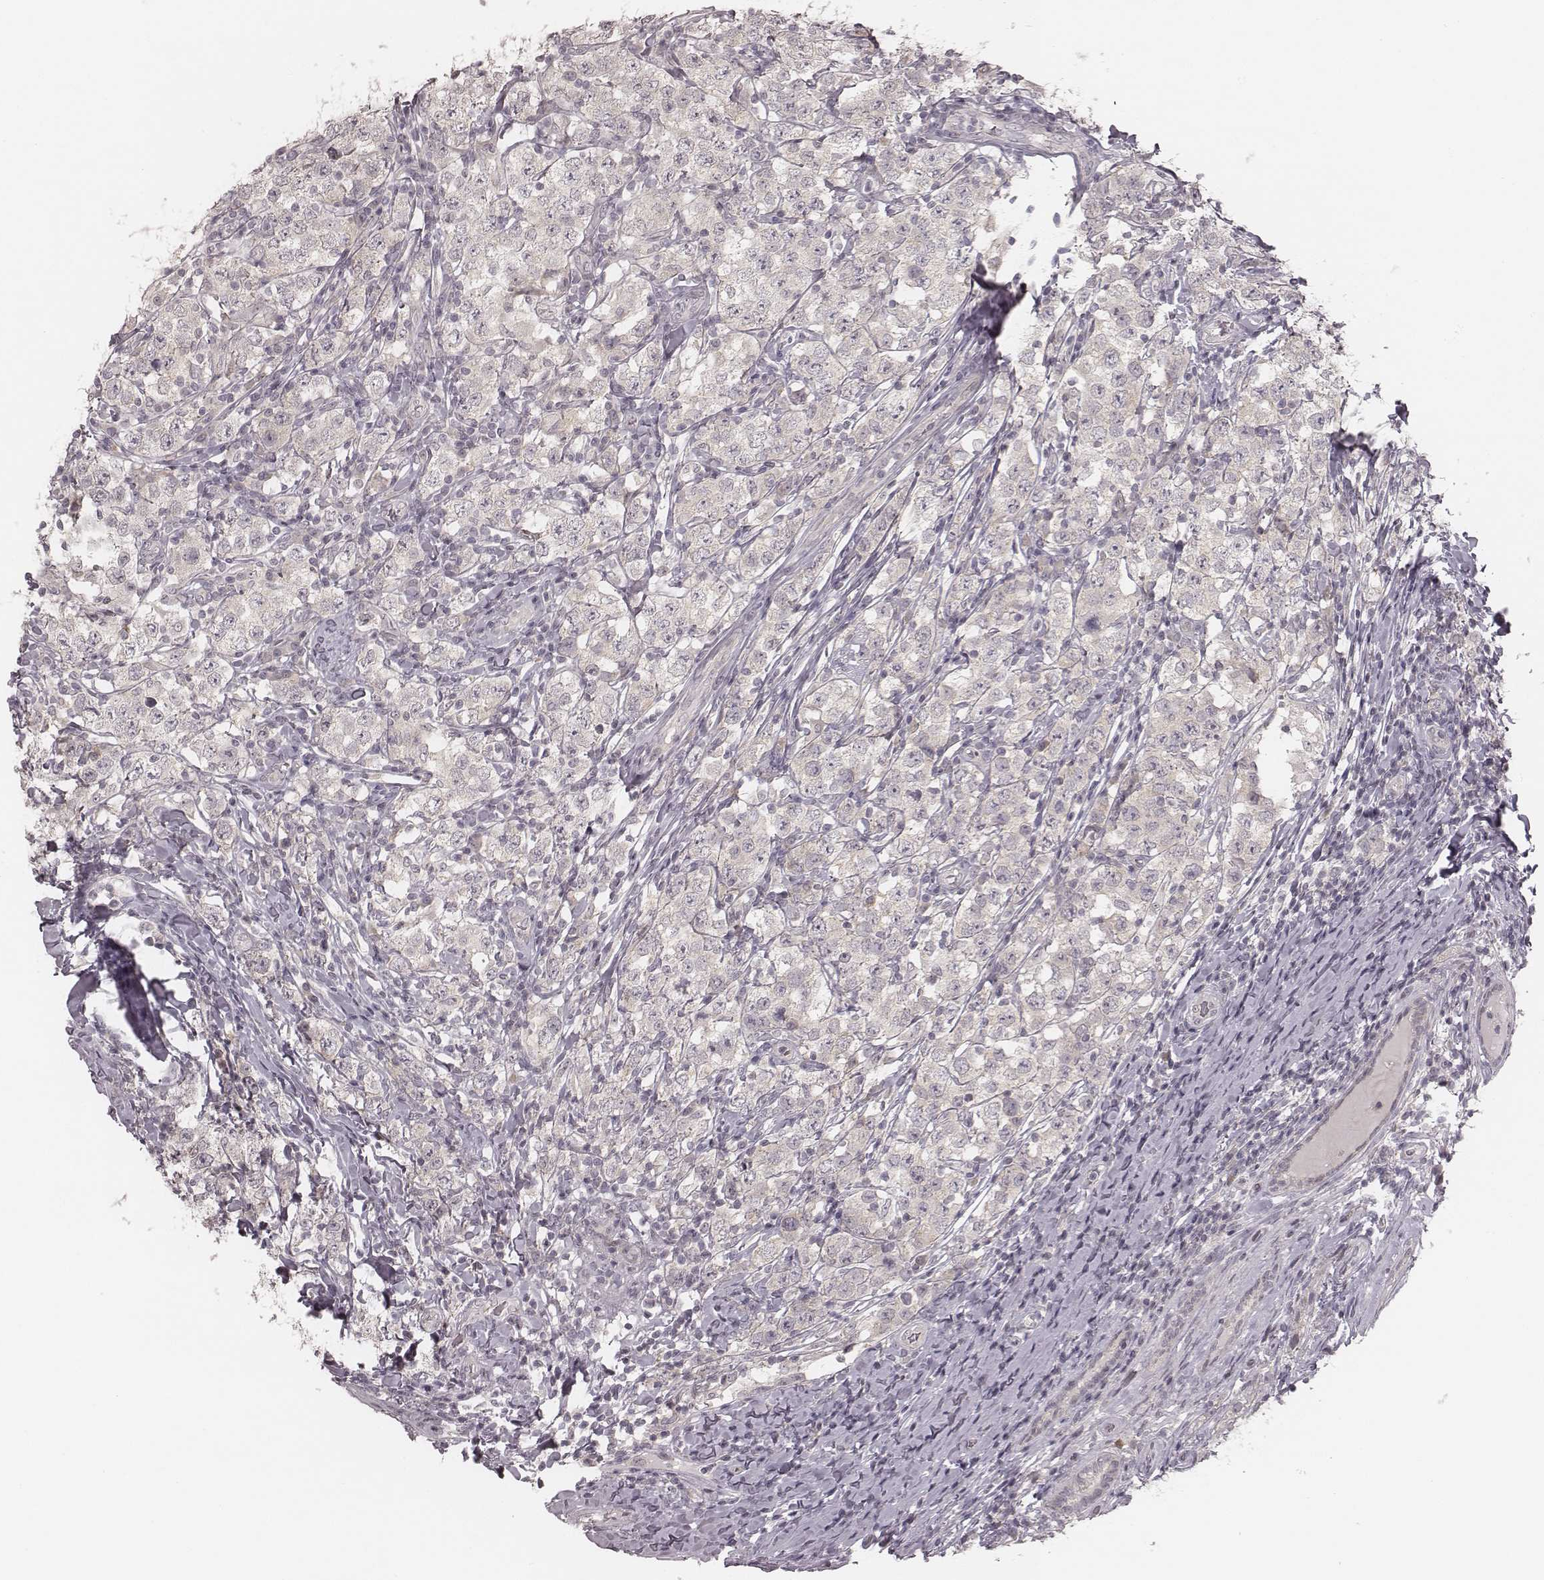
{"staining": {"intensity": "negative", "quantity": "none", "location": "none"}, "tissue": "testis cancer", "cell_type": "Tumor cells", "image_type": "cancer", "snomed": [{"axis": "morphology", "description": "Seminoma, NOS"}, {"axis": "morphology", "description": "Carcinoma, Embryonal, NOS"}, {"axis": "topography", "description": "Testis"}], "caption": "The image demonstrates no significant positivity in tumor cells of embryonal carcinoma (testis). (Immunohistochemistry, brightfield microscopy, high magnification).", "gene": "ACACB", "patient": {"sex": "male", "age": 41}}